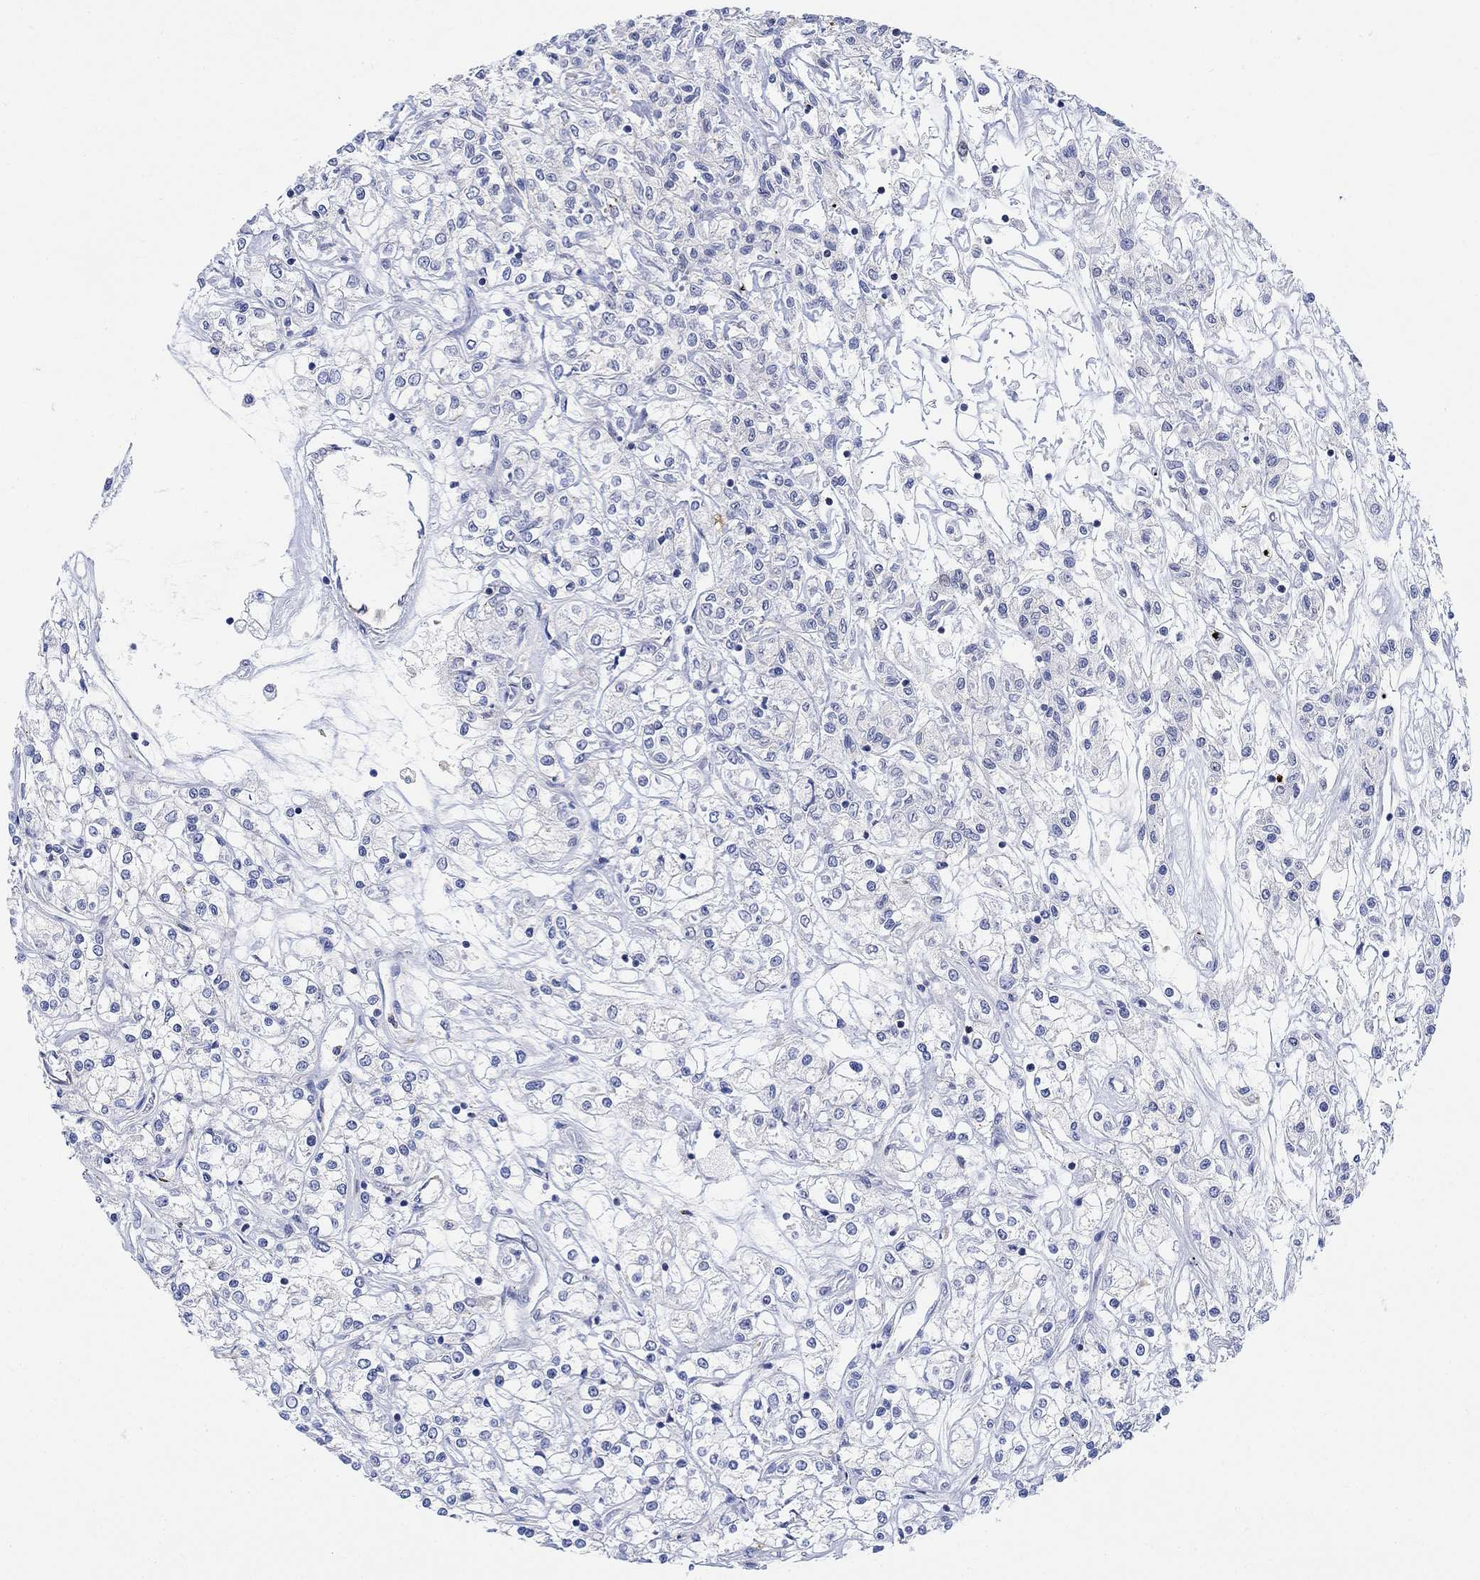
{"staining": {"intensity": "negative", "quantity": "none", "location": "none"}, "tissue": "renal cancer", "cell_type": "Tumor cells", "image_type": "cancer", "snomed": [{"axis": "morphology", "description": "Adenocarcinoma, NOS"}, {"axis": "topography", "description": "Kidney"}], "caption": "There is no significant staining in tumor cells of renal cancer (adenocarcinoma).", "gene": "ARSK", "patient": {"sex": "female", "age": 59}}